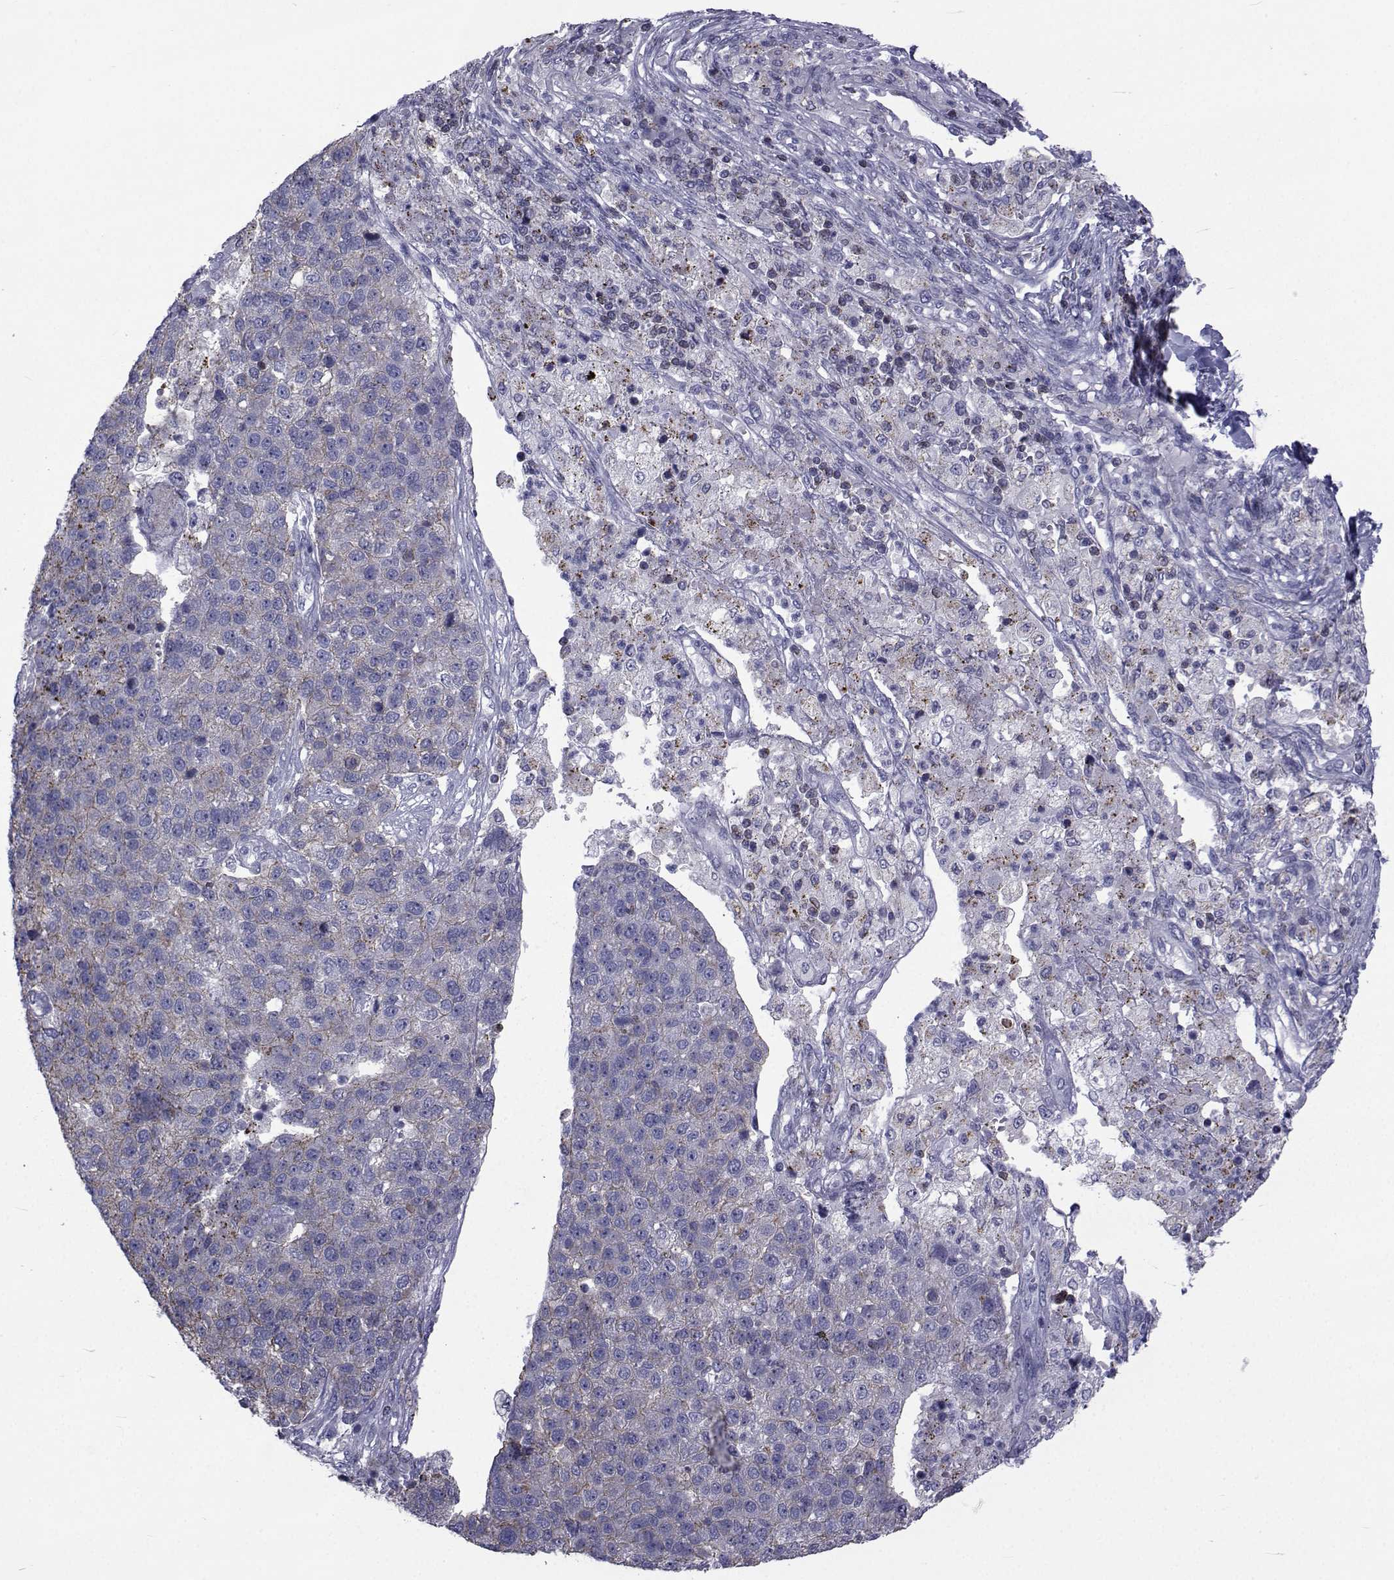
{"staining": {"intensity": "moderate", "quantity": "25%-75%", "location": "cytoplasmic/membranous"}, "tissue": "pancreatic cancer", "cell_type": "Tumor cells", "image_type": "cancer", "snomed": [{"axis": "morphology", "description": "Adenocarcinoma, NOS"}, {"axis": "topography", "description": "Pancreas"}], "caption": "A photomicrograph showing moderate cytoplasmic/membranous expression in about 25%-75% of tumor cells in pancreatic cancer, as visualized by brown immunohistochemical staining.", "gene": "PDE6H", "patient": {"sex": "female", "age": 61}}